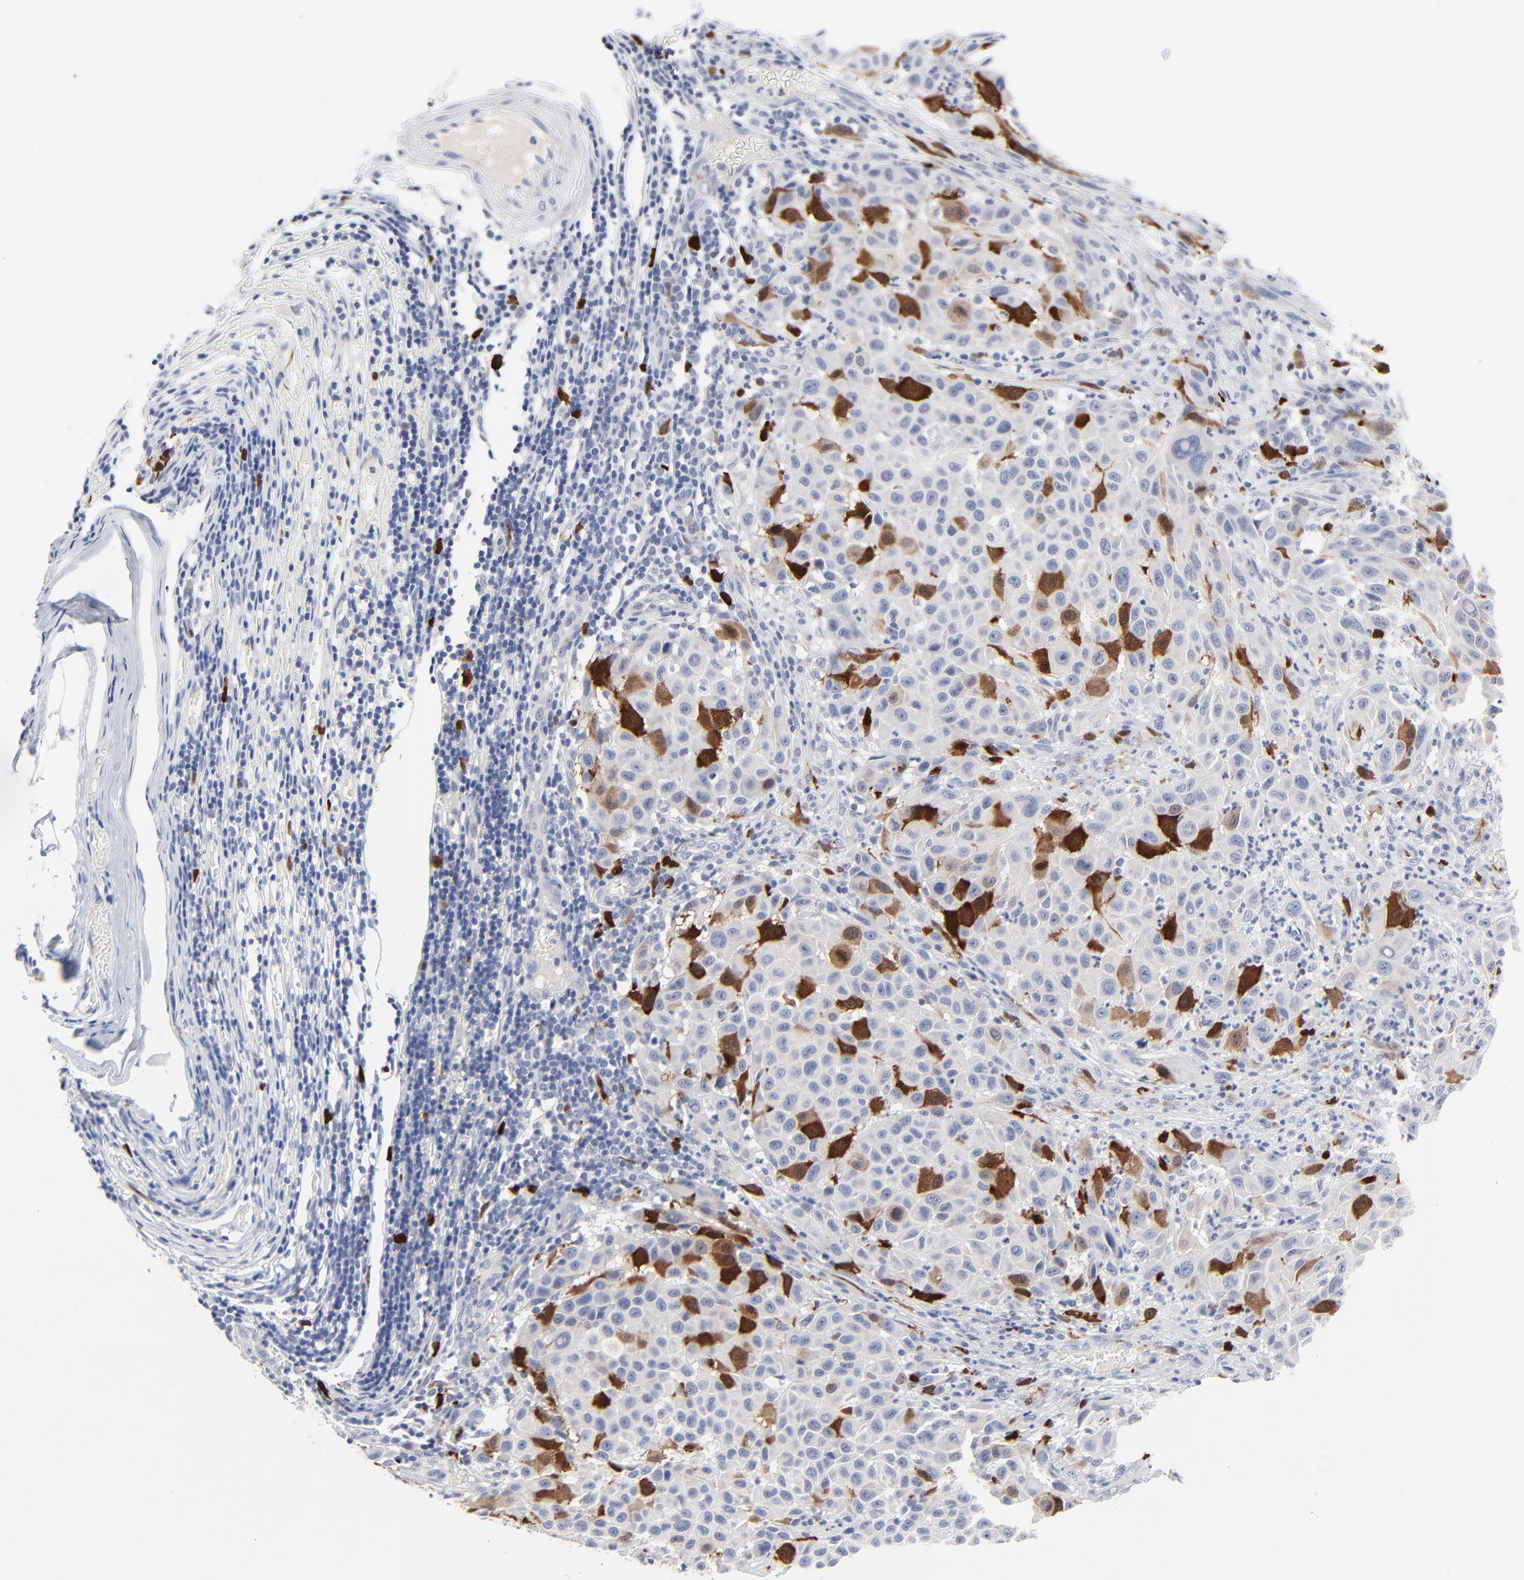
{"staining": {"intensity": "strong", "quantity": "<25%", "location": "cytoplasmic/membranous,nuclear"}, "tissue": "melanoma", "cell_type": "Tumor cells", "image_type": "cancer", "snomed": [{"axis": "morphology", "description": "Malignant melanoma, Metastatic site"}, {"axis": "topography", "description": "Lymph node"}], "caption": "An IHC image of tumor tissue is shown. Protein staining in brown shows strong cytoplasmic/membranous and nuclear positivity in melanoma within tumor cells.", "gene": "CDK1", "patient": {"sex": "male", "age": 61}}